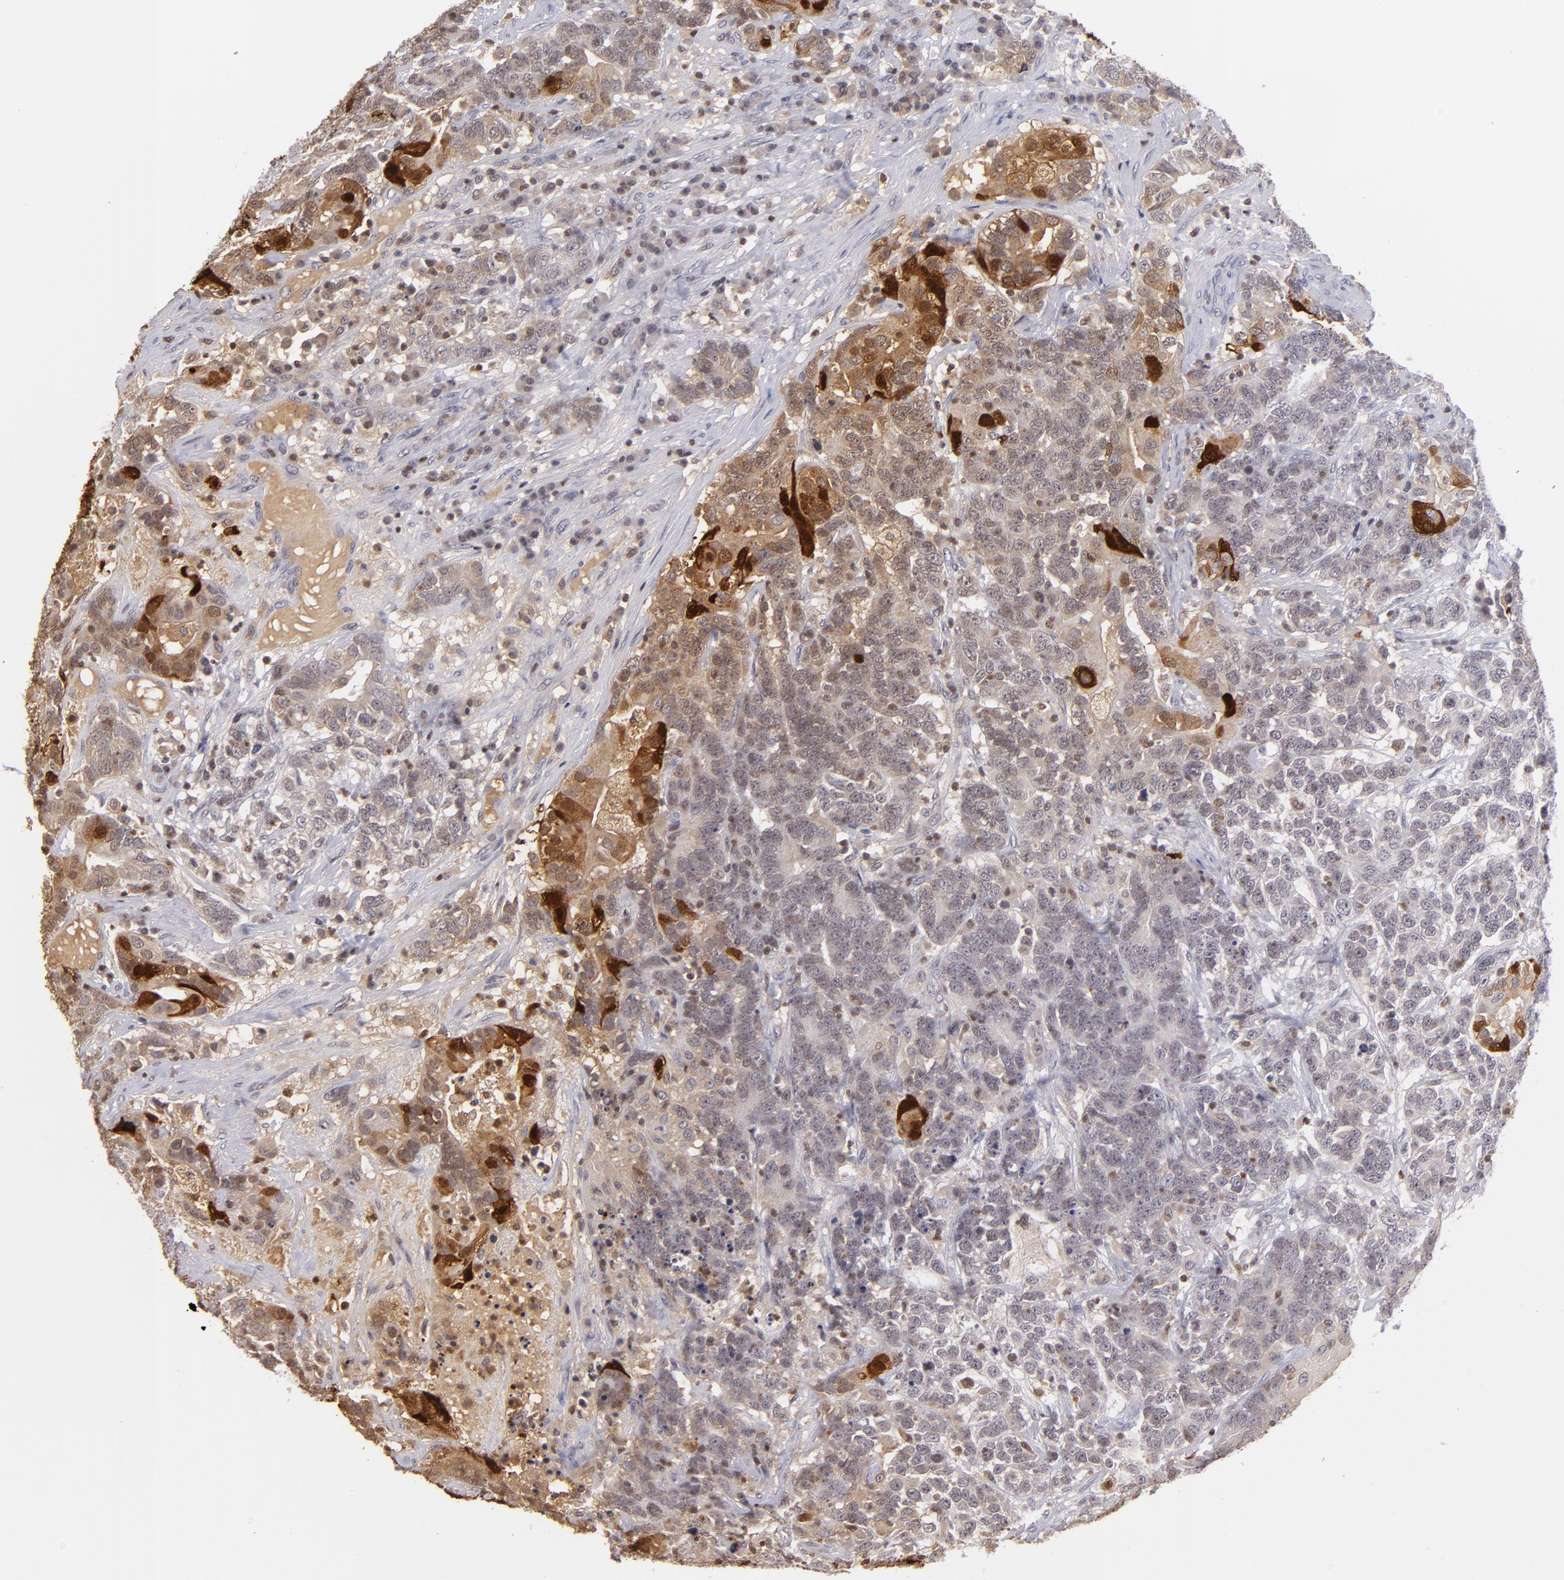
{"staining": {"intensity": "strong", "quantity": "<25%", "location": "cytoplasmic/membranous,nuclear"}, "tissue": "testis cancer", "cell_type": "Tumor cells", "image_type": "cancer", "snomed": [{"axis": "morphology", "description": "Carcinoma, Embryonal, NOS"}, {"axis": "topography", "description": "Testis"}], "caption": "Testis embryonal carcinoma stained for a protein (brown) demonstrates strong cytoplasmic/membranous and nuclear positive positivity in about <25% of tumor cells.", "gene": "S100A2", "patient": {"sex": "male", "age": 26}}